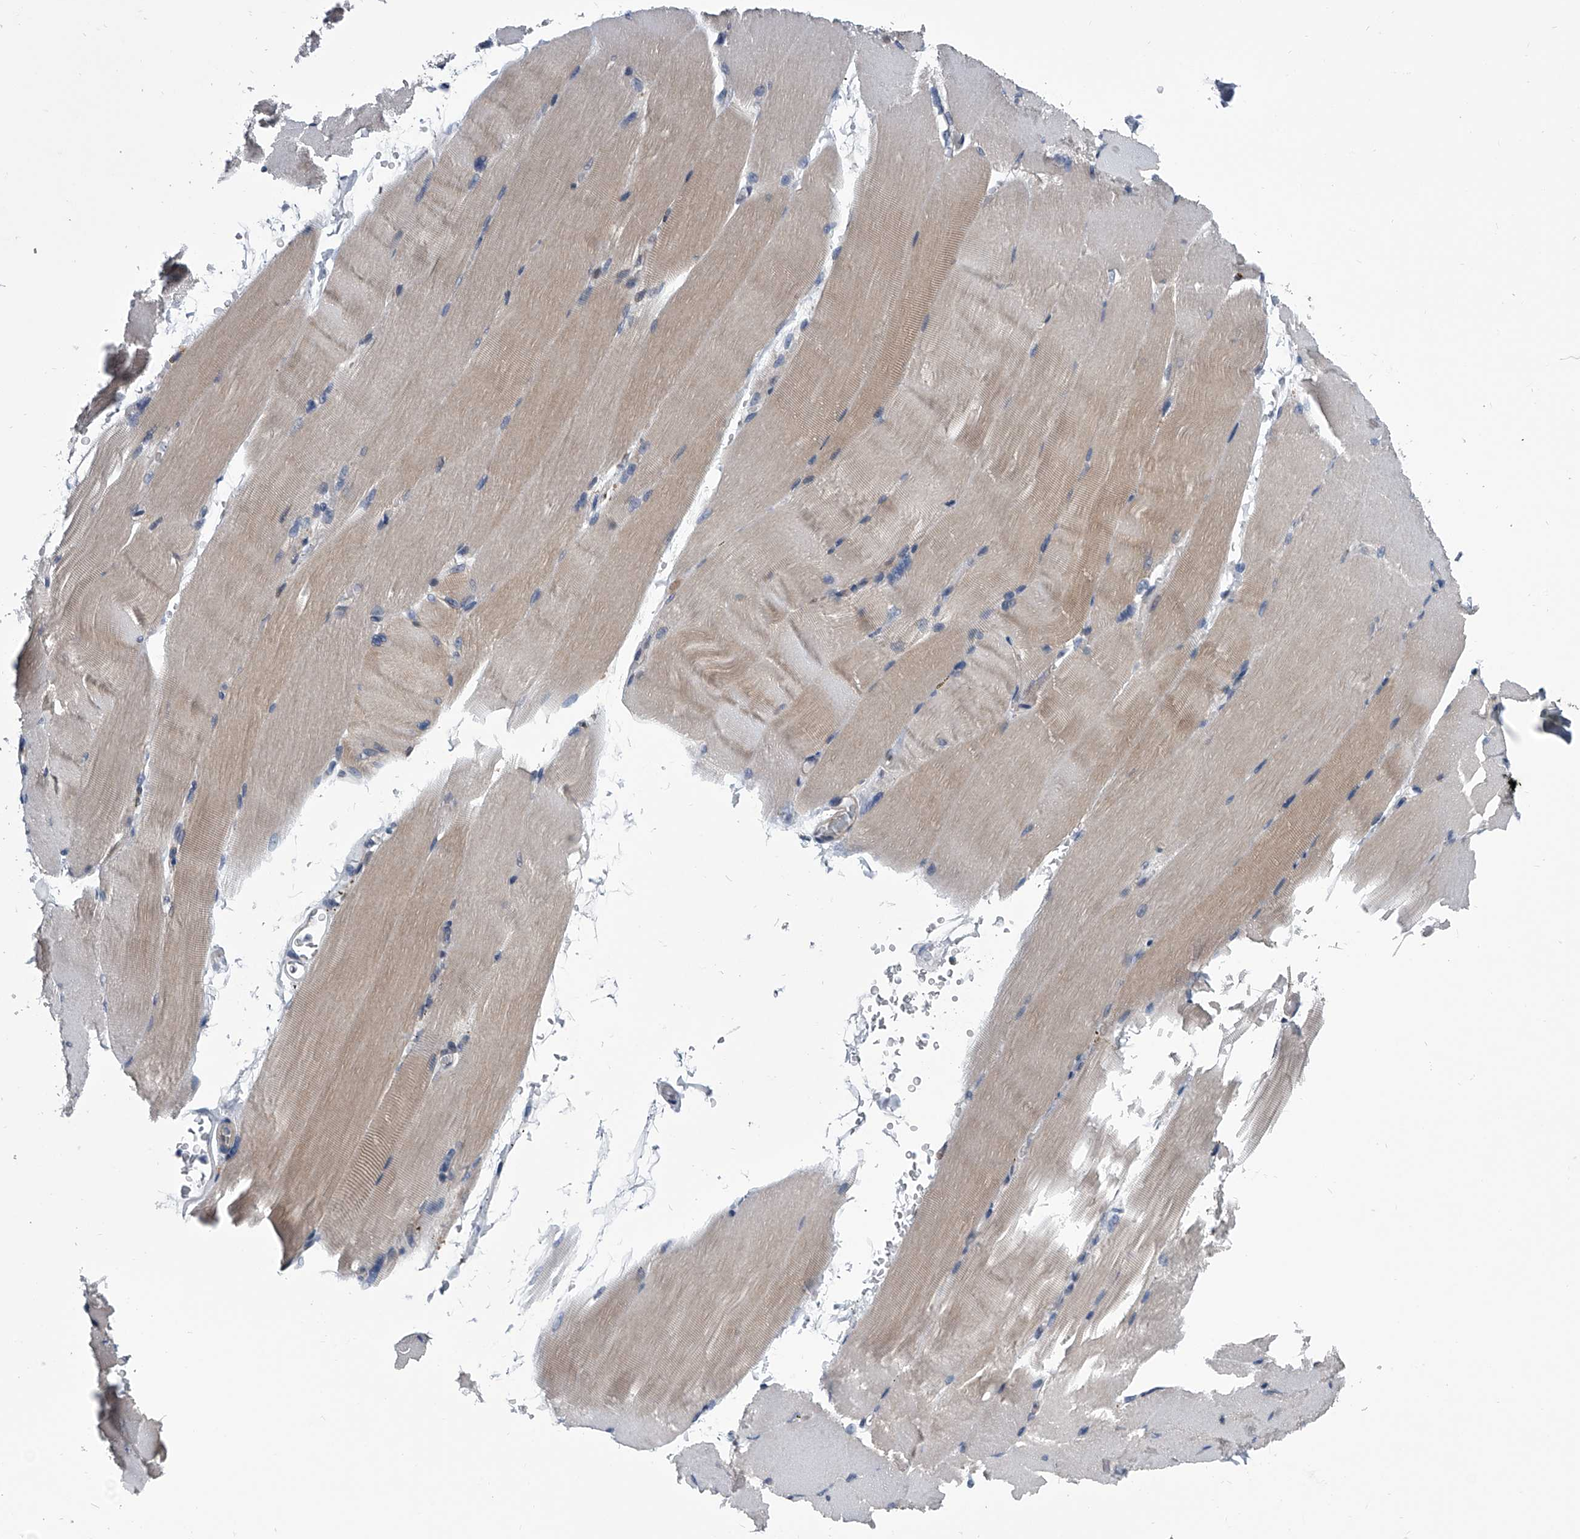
{"staining": {"intensity": "weak", "quantity": "25%-75%", "location": "cytoplasmic/membranous"}, "tissue": "skeletal muscle", "cell_type": "Myocytes", "image_type": "normal", "snomed": [{"axis": "morphology", "description": "Normal tissue, NOS"}, {"axis": "topography", "description": "Skeletal muscle"}, {"axis": "topography", "description": "Parathyroid gland"}], "caption": "Unremarkable skeletal muscle demonstrates weak cytoplasmic/membranous staining in approximately 25%-75% of myocytes, visualized by immunohistochemistry. Ihc stains the protein in brown and the nuclei are stained blue.", "gene": "PPP2R5D", "patient": {"sex": "female", "age": 37}}